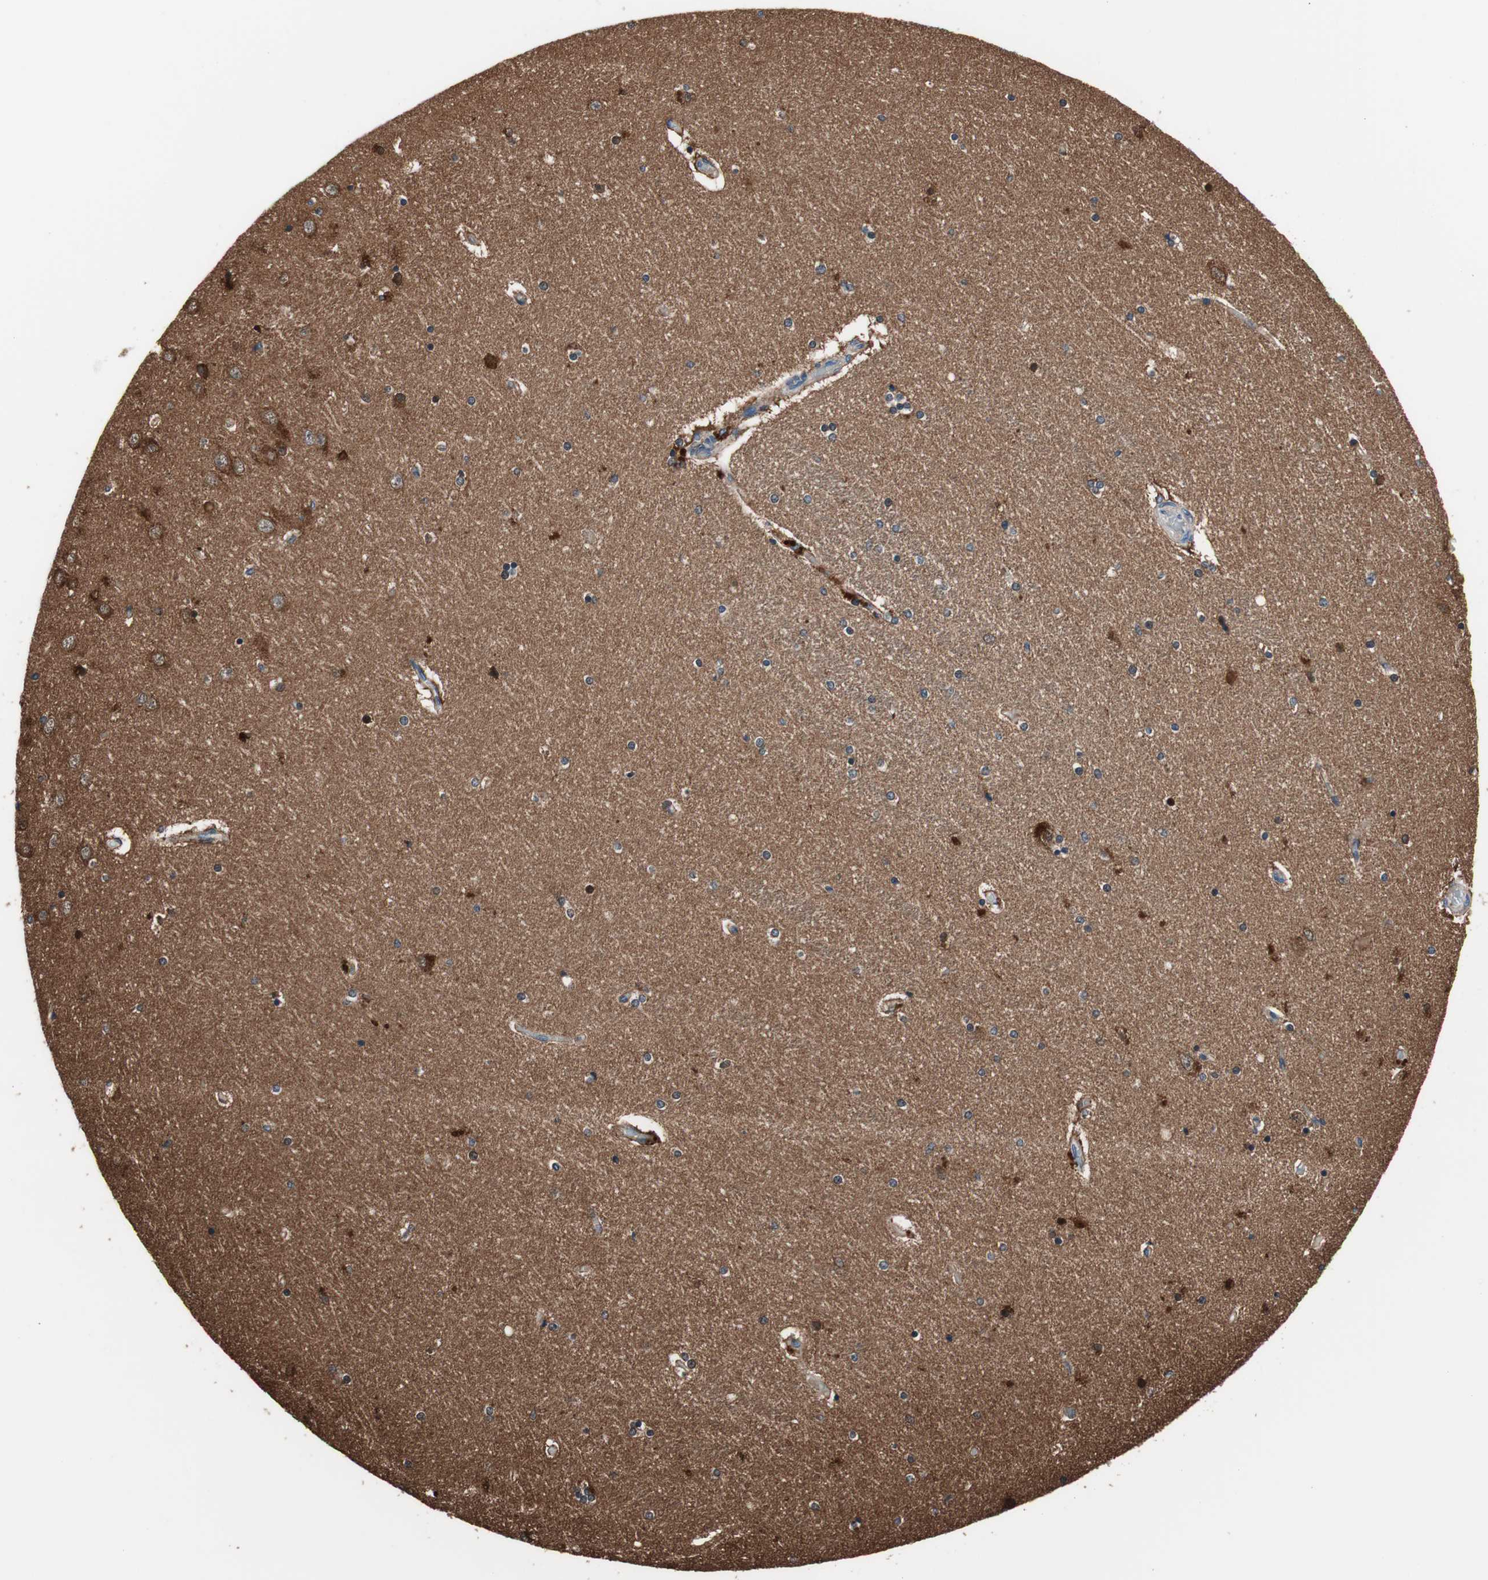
{"staining": {"intensity": "weak", "quantity": "25%-75%", "location": "cytoplasmic/membranous"}, "tissue": "hippocampus", "cell_type": "Glial cells", "image_type": "normal", "snomed": [{"axis": "morphology", "description": "Normal tissue, NOS"}, {"axis": "topography", "description": "Hippocampus"}], "caption": "Protein staining shows weak cytoplasmic/membranous staining in approximately 25%-75% of glial cells in unremarkable hippocampus. (DAB (3,3'-diaminobenzidine) IHC, brown staining for protein, blue staining for nuclei).", "gene": "PRDX2", "patient": {"sex": "female", "age": 54}}